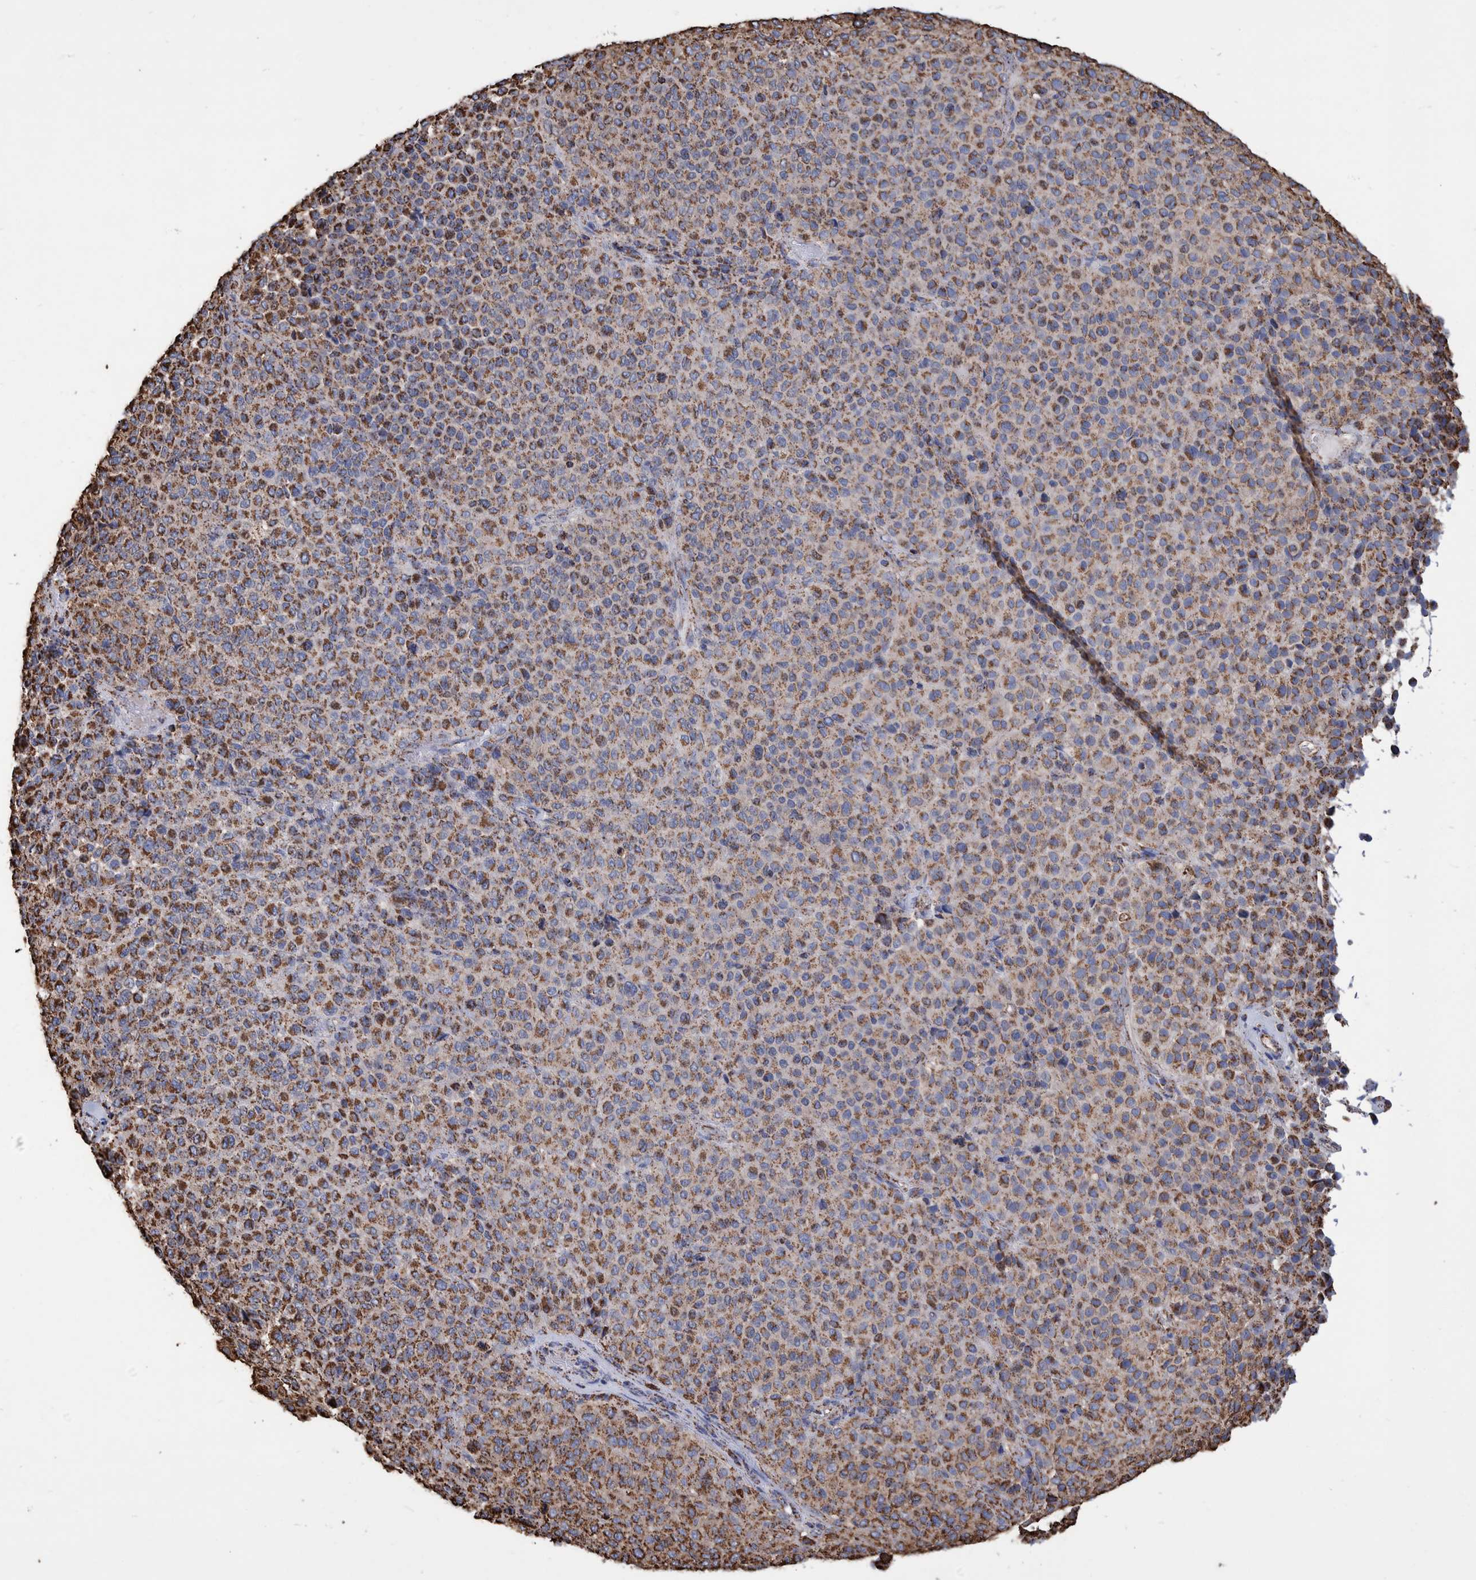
{"staining": {"intensity": "strong", "quantity": ">75%", "location": "cytoplasmic/membranous"}, "tissue": "melanoma", "cell_type": "Tumor cells", "image_type": "cancer", "snomed": [{"axis": "morphology", "description": "Malignant melanoma, Metastatic site"}, {"axis": "topography", "description": "Pancreas"}], "caption": "Malignant melanoma (metastatic site) was stained to show a protein in brown. There is high levels of strong cytoplasmic/membranous positivity in about >75% of tumor cells.", "gene": "VPS26C", "patient": {"sex": "female", "age": 30}}